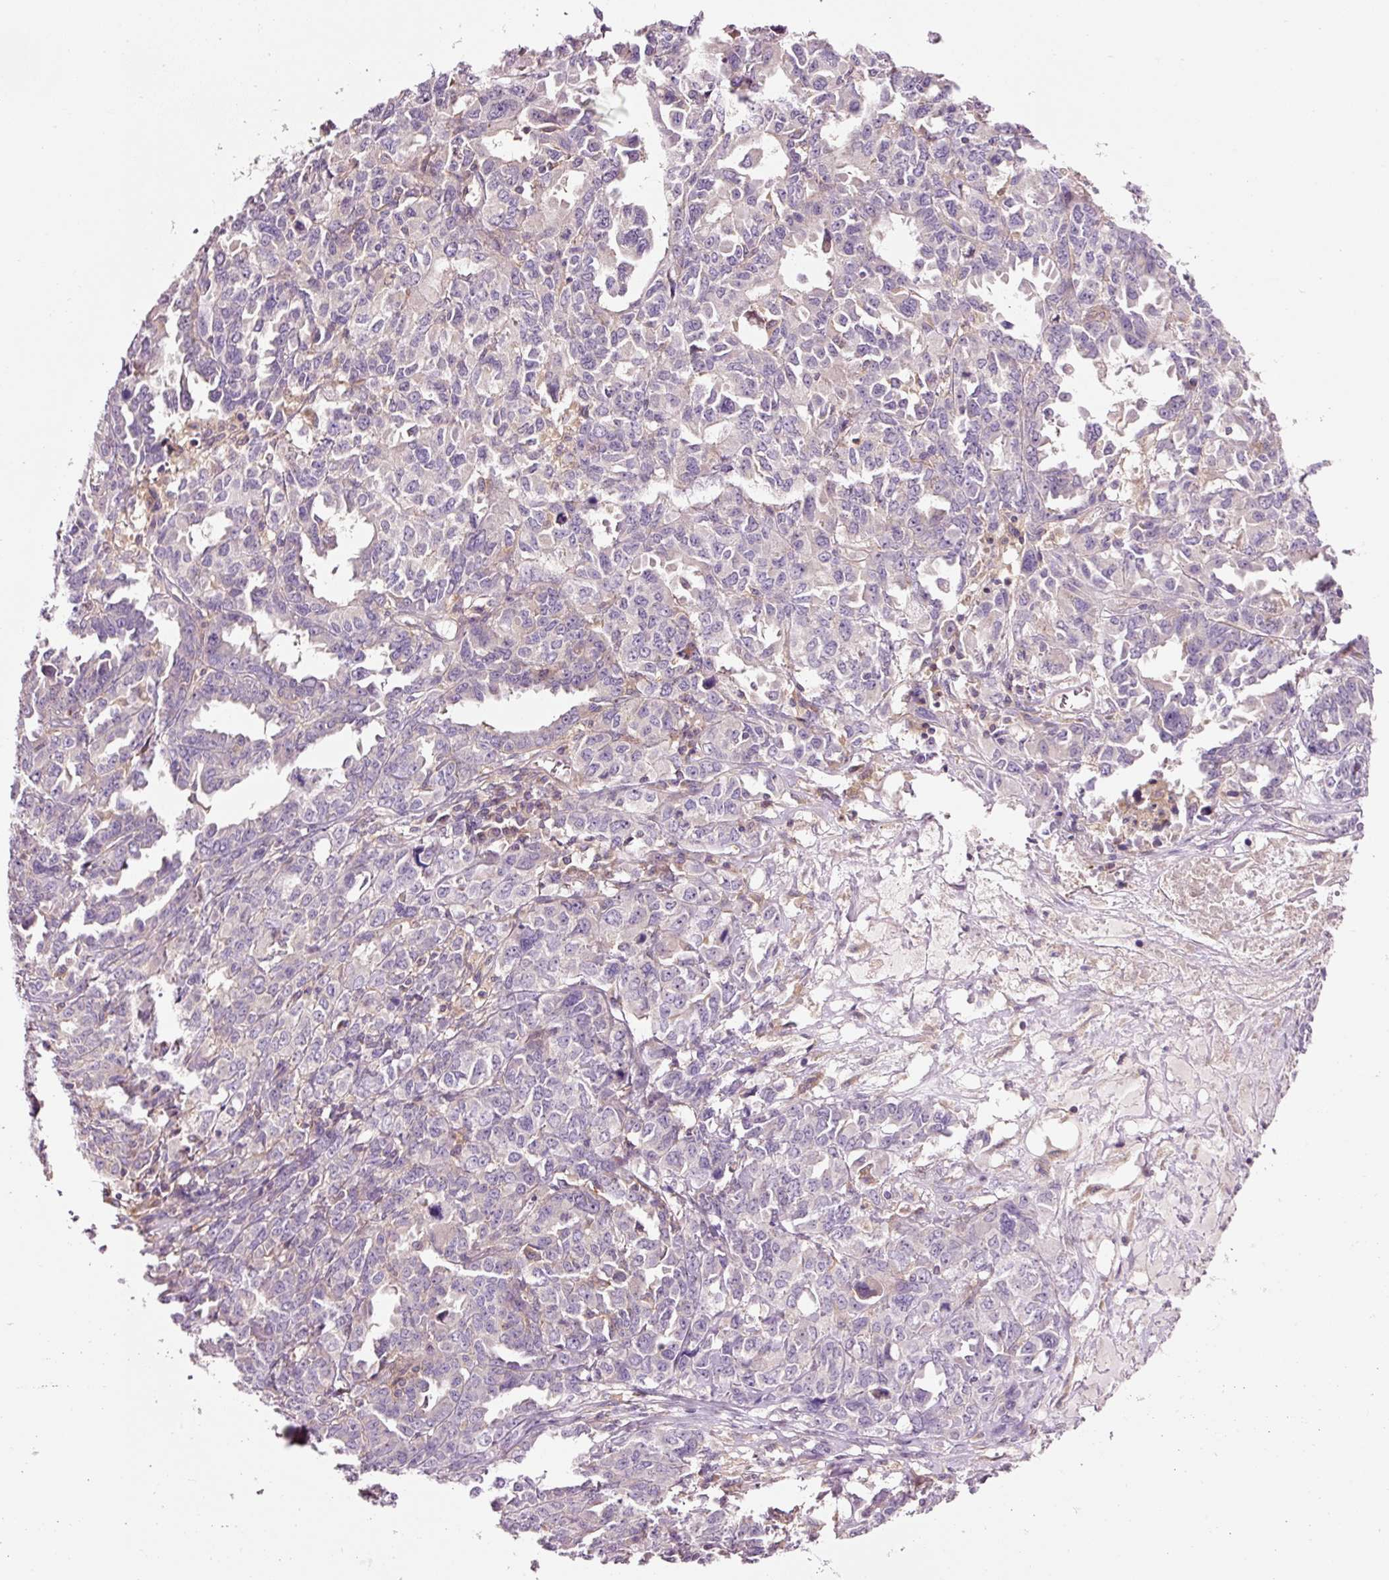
{"staining": {"intensity": "negative", "quantity": "none", "location": "none"}, "tissue": "ovarian cancer", "cell_type": "Tumor cells", "image_type": "cancer", "snomed": [{"axis": "morphology", "description": "Adenocarcinoma, NOS"}, {"axis": "morphology", "description": "Carcinoma, endometroid"}, {"axis": "topography", "description": "Ovary"}], "caption": "High power microscopy micrograph of an immunohistochemistry micrograph of ovarian endometroid carcinoma, revealing no significant expression in tumor cells. (DAB immunohistochemistry (IHC), high magnification).", "gene": "NAPA", "patient": {"sex": "female", "age": 72}}